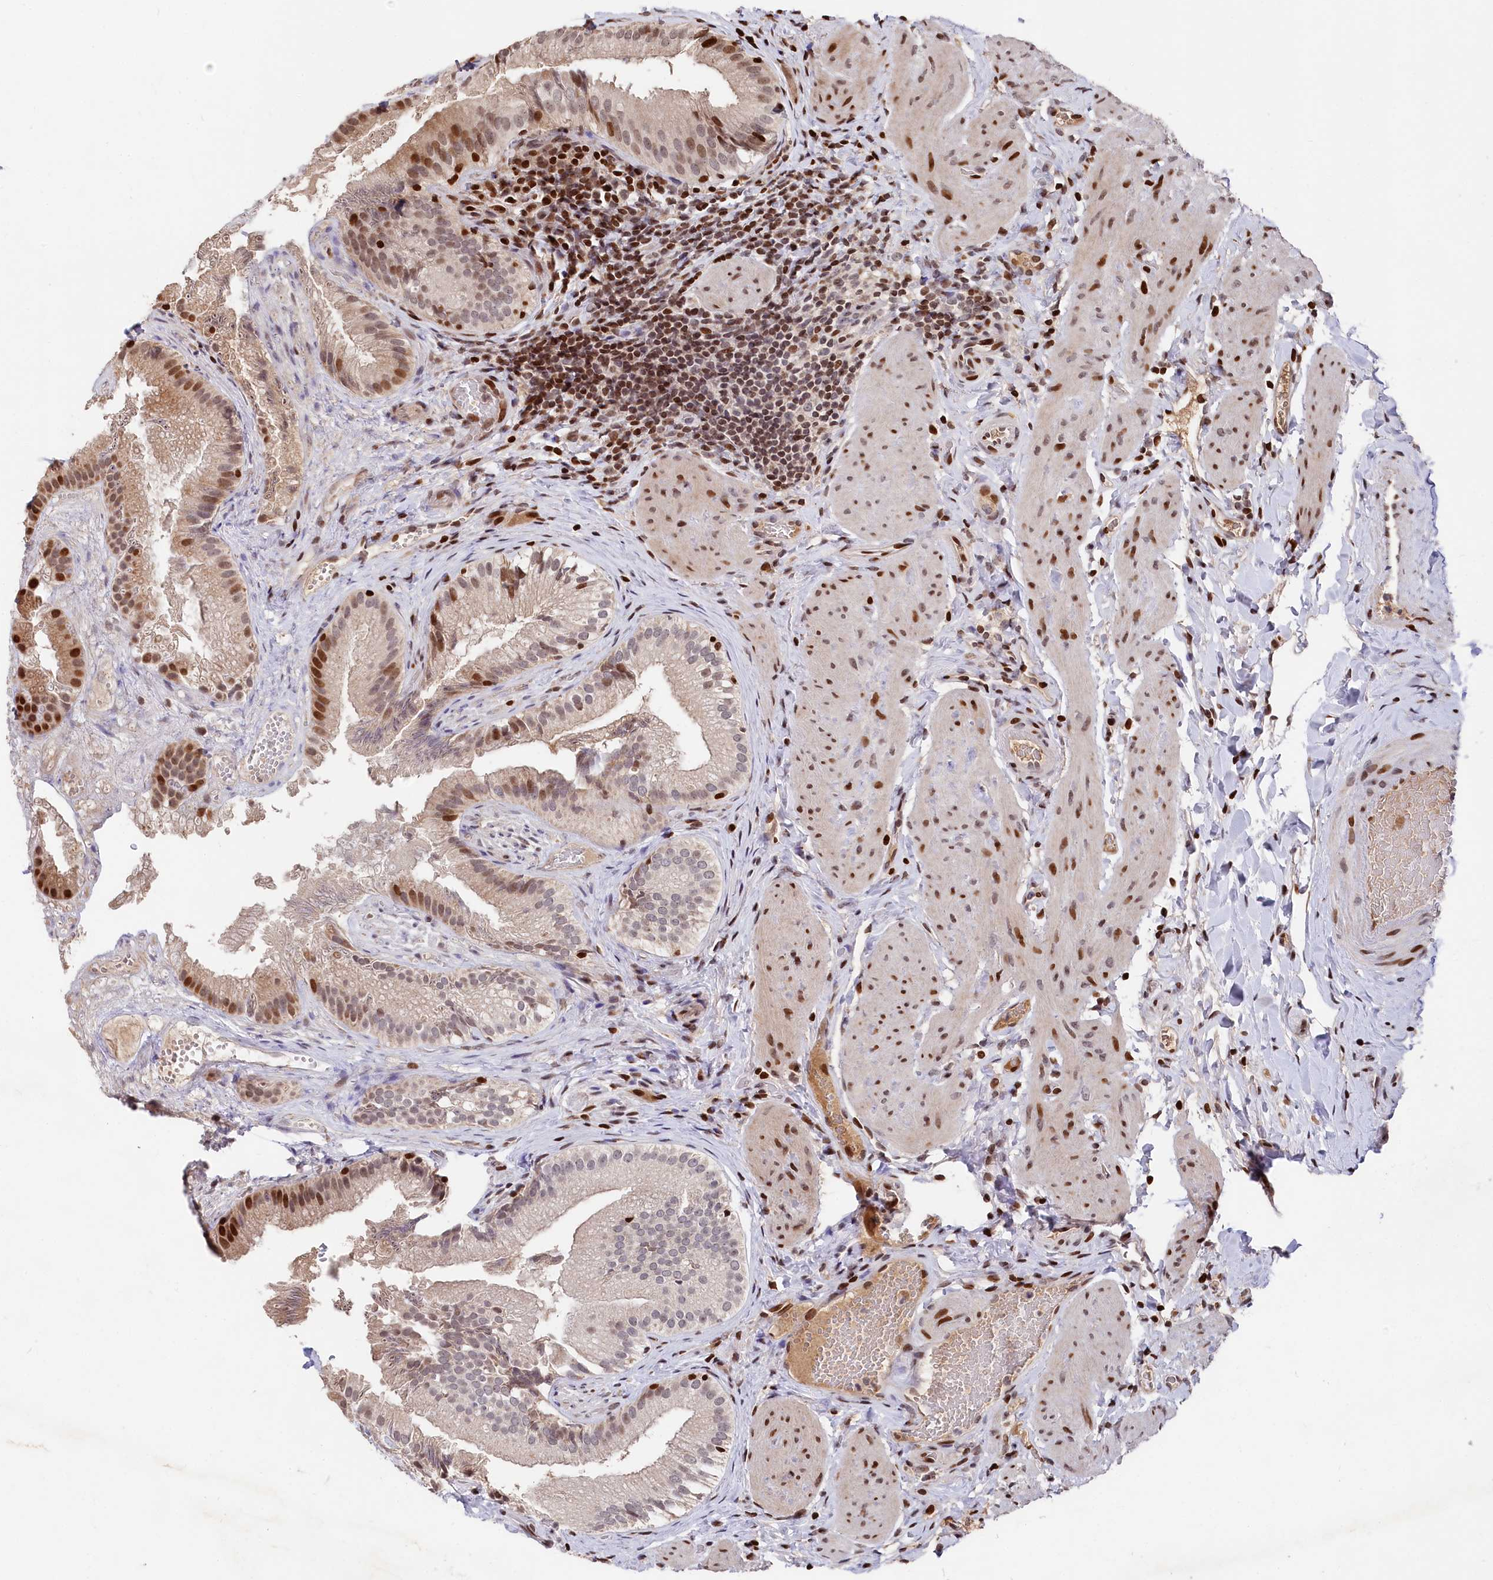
{"staining": {"intensity": "strong", "quantity": "<25%", "location": "cytoplasmic/membranous,nuclear"}, "tissue": "gallbladder", "cell_type": "Glandular cells", "image_type": "normal", "snomed": [{"axis": "morphology", "description": "Normal tissue, NOS"}, {"axis": "topography", "description": "Gallbladder"}], "caption": "This histopathology image displays benign gallbladder stained with immunohistochemistry (IHC) to label a protein in brown. The cytoplasmic/membranous,nuclear of glandular cells show strong positivity for the protein. Nuclei are counter-stained blue.", "gene": "MCF2L2", "patient": {"sex": "female", "age": 30}}